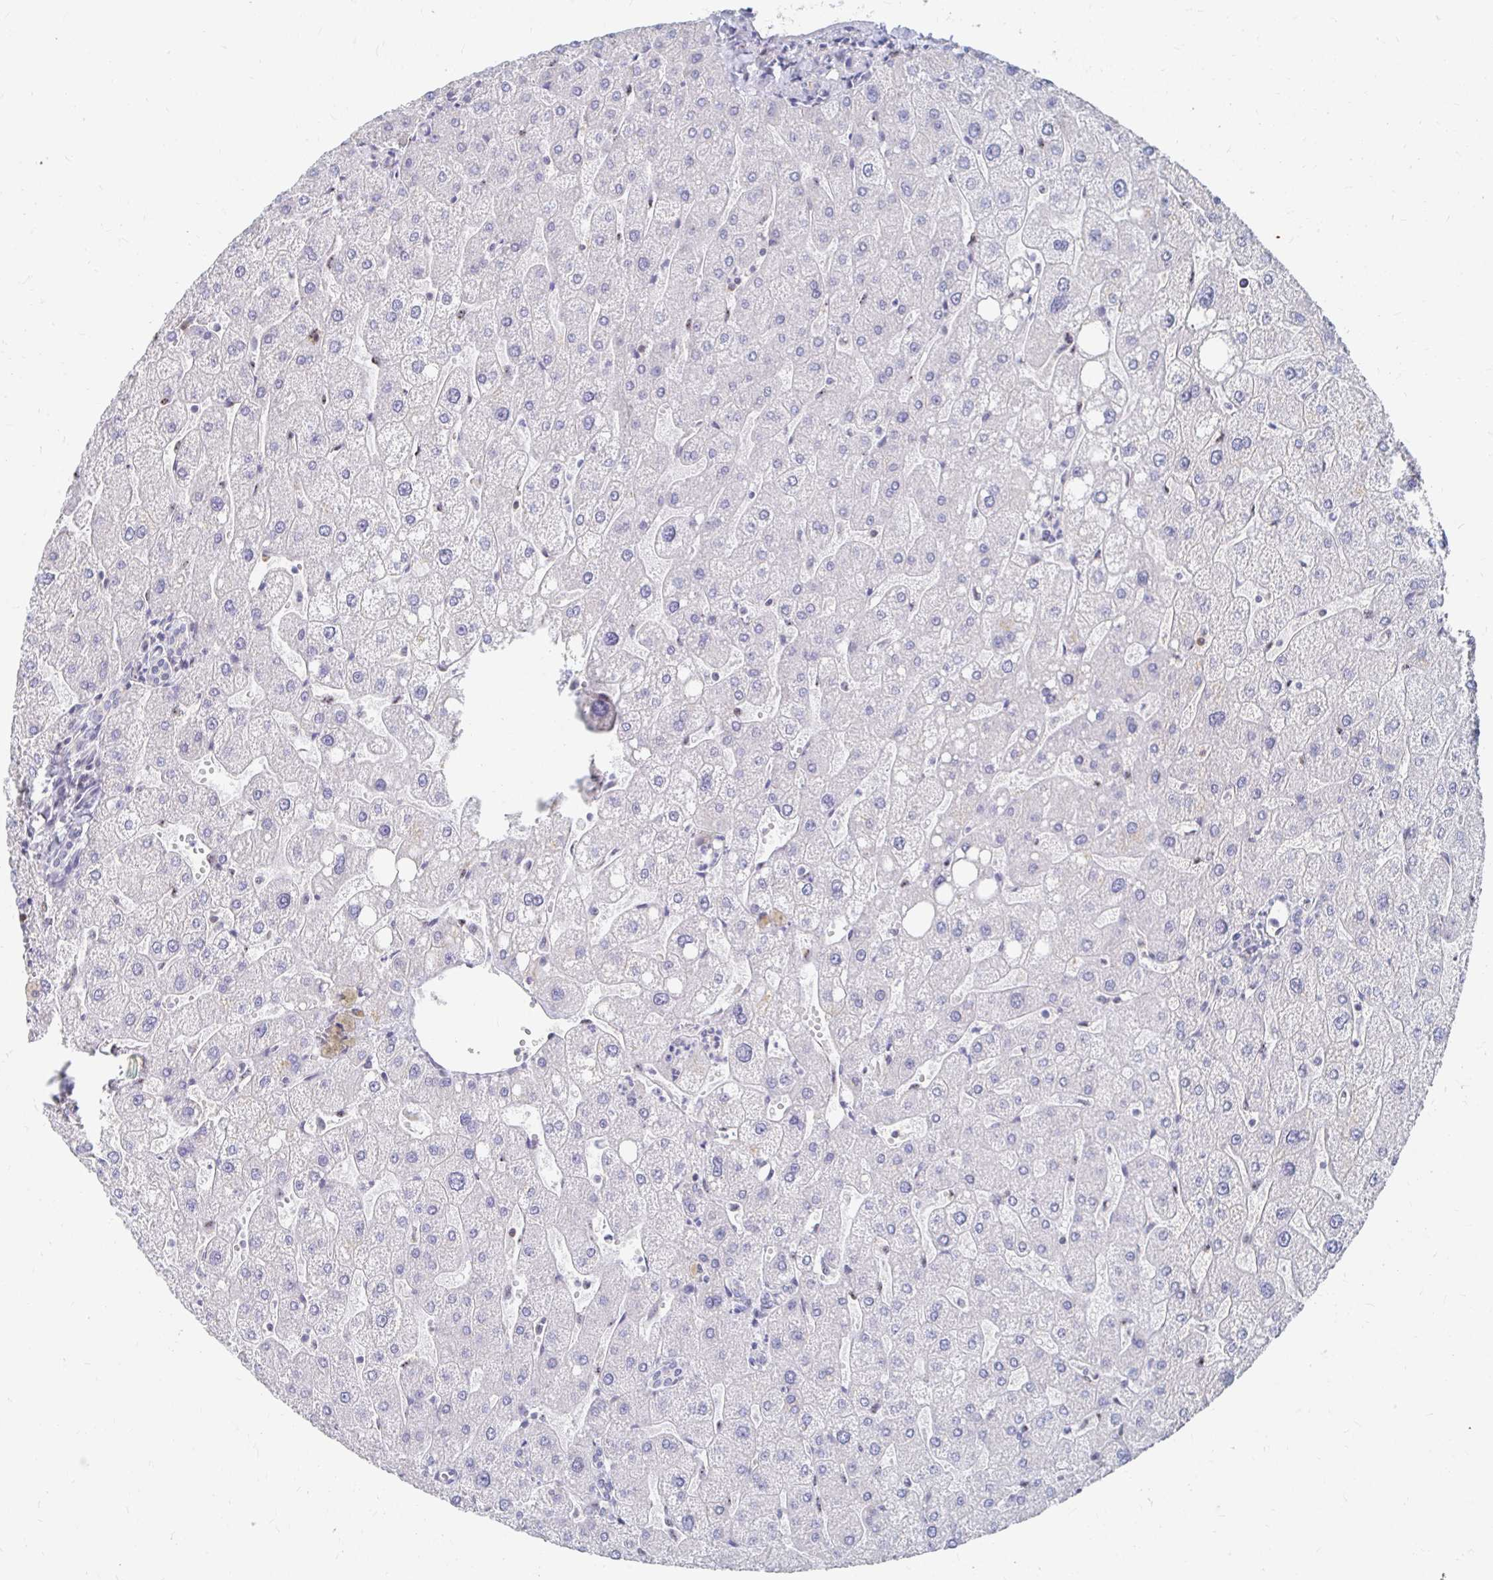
{"staining": {"intensity": "negative", "quantity": "none", "location": "none"}, "tissue": "liver", "cell_type": "Cholangiocytes", "image_type": "normal", "snomed": [{"axis": "morphology", "description": "Normal tissue, NOS"}, {"axis": "topography", "description": "Liver"}], "caption": "Cholangiocytes are negative for protein expression in unremarkable human liver. (DAB immunohistochemistry (IHC), high magnification).", "gene": "CLIC3", "patient": {"sex": "male", "age": 67}}